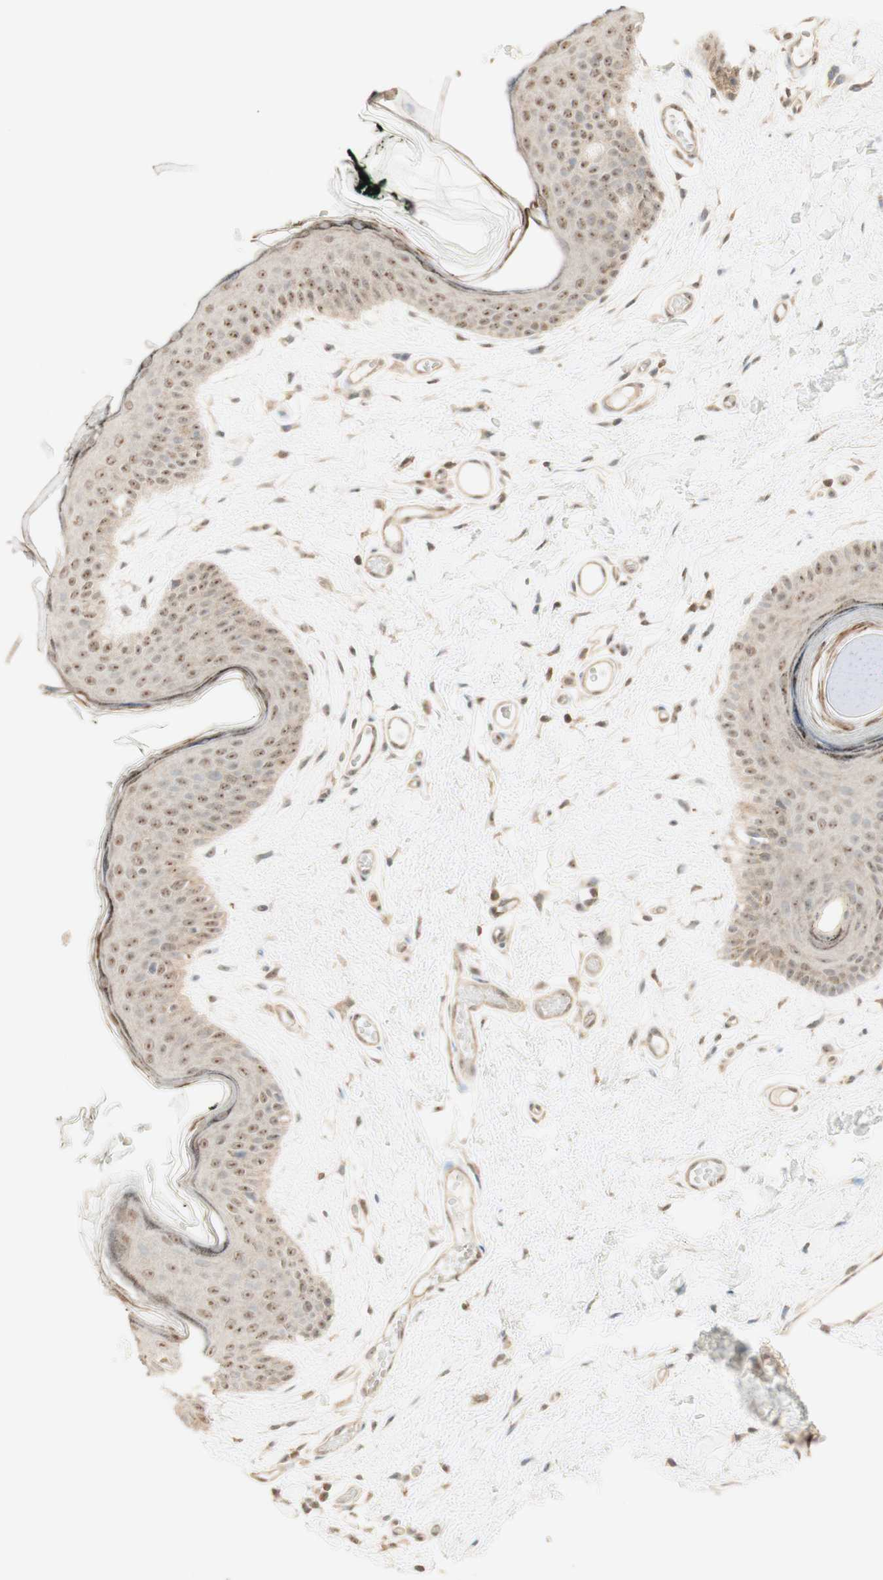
{"staining": {"intensity": "moderate", "quantity": ">75%", "location": "cytoplasmic/membranous,nuclear"}, "tissue": "skin", "cell_type": "Epidermal cells", "image_type": "normal", "snomed": [{"axis": "morphology", "description": "Normal tissue, NOS"}, {"axis": "morphology", "description": "Inflammation, NOS"}, {"axis": "topography", "description": "Vulva"}], "caption": "Epidermal cells reveal medium levels of moderate cytoplasmic/membranous,nuclear positivity in approximately >75% of cells in normal human skin.", "gene": "SPINT2", "patient": {"sex": "female", "age": 84}}